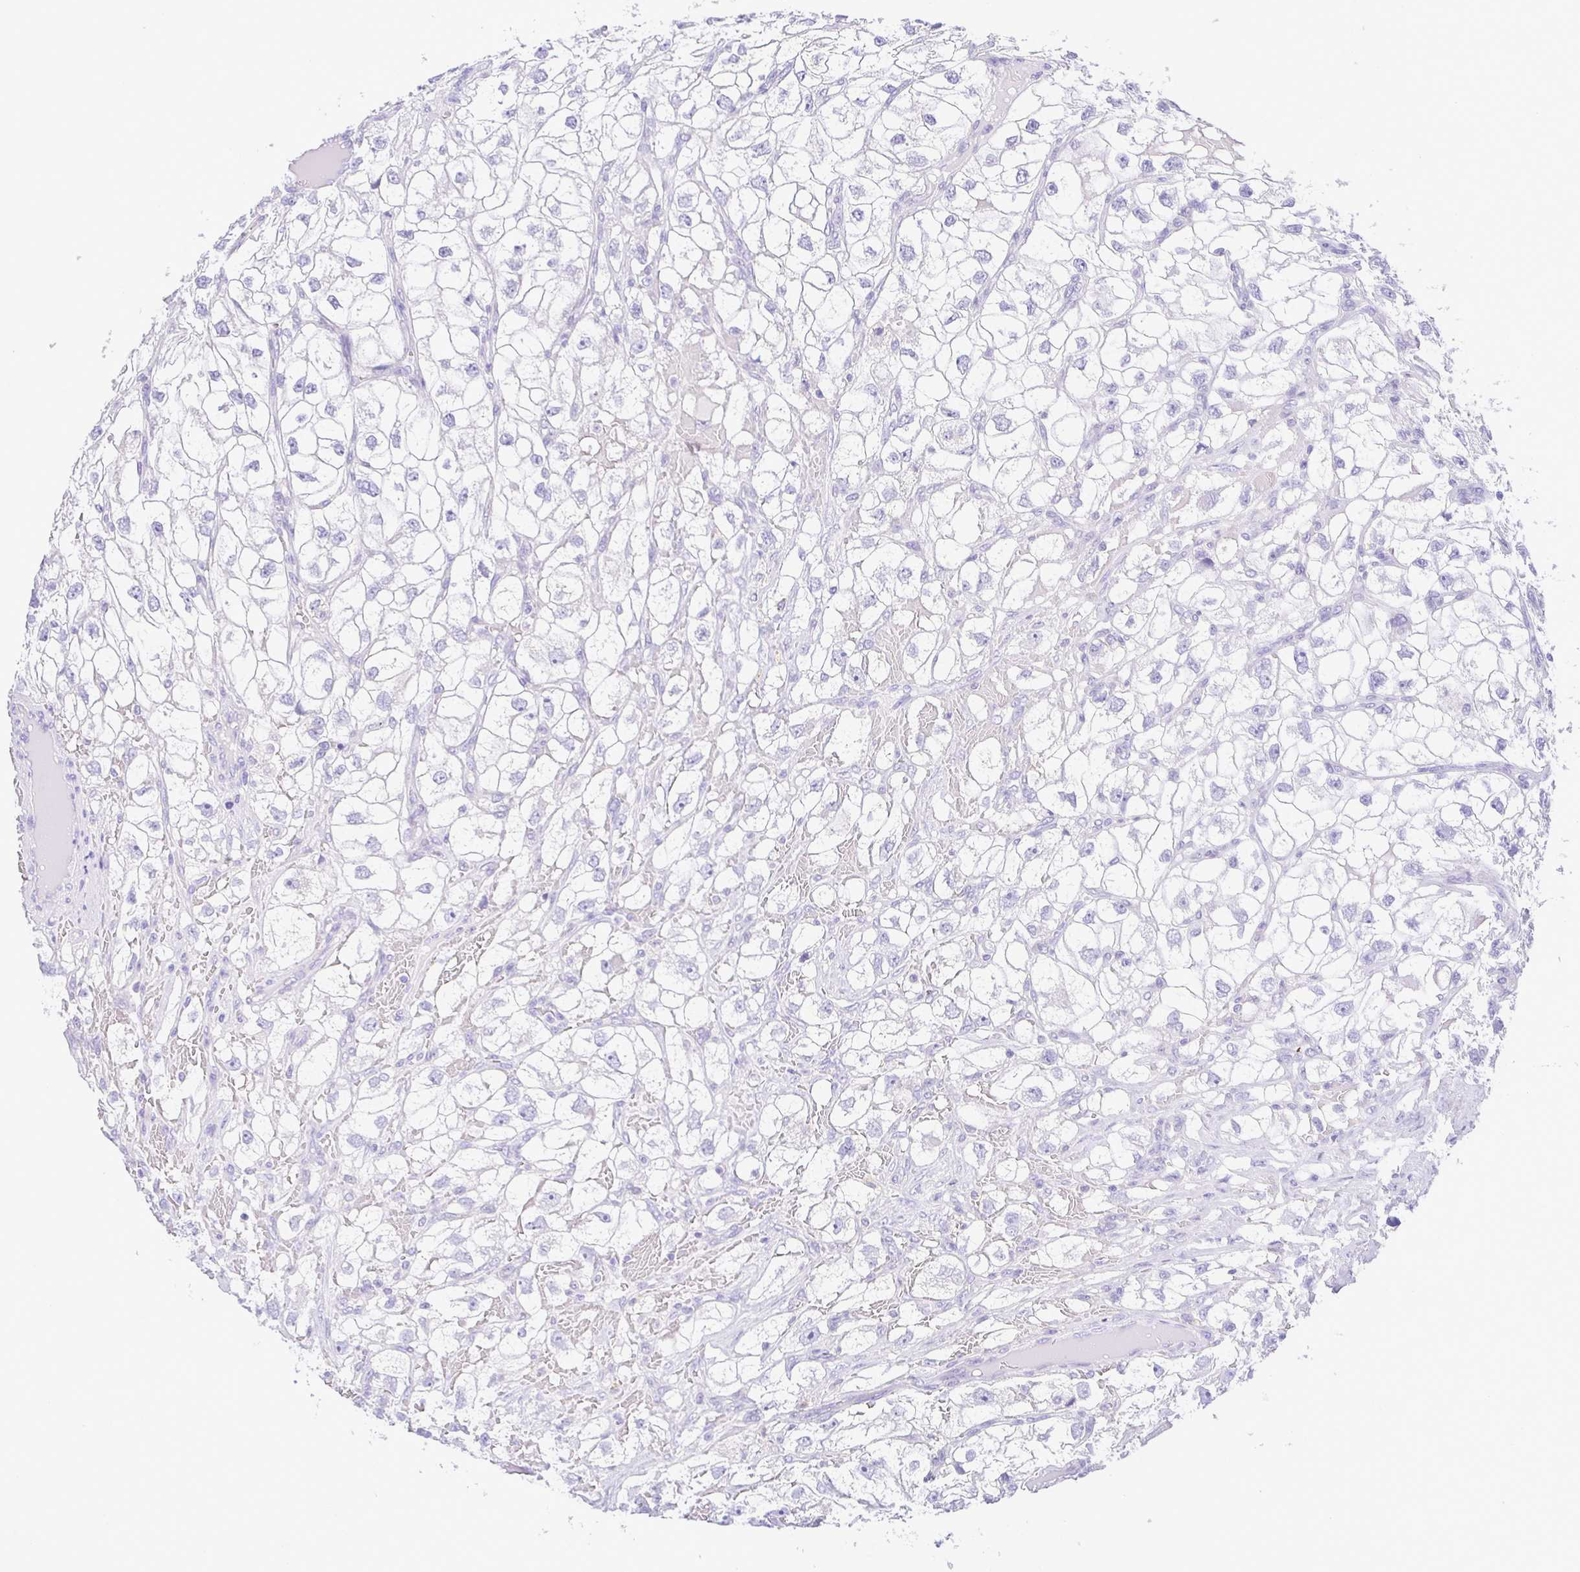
{"staining": {"intensity": "negative", "quantity": "none", "location": "none"}, "tissue": "renal cancer", "cell_type": "Tumor cells", "image_type": "cancer", "snomed": [{"axis": "morphology", "description": "Adenocarcinoma, NOS"}, {"axis": "topography", "description": "Kidney"}], "caption": "Tumor cells show no significant protein expression in adenocarcinoma (renal). The staining was performed using DAB to visualize the protein expression in brown, while the nuclei were stained in blue with hematoxylin (Magnification: 20x).", "gene": "EPB42", "patient": {"sex": "male", "age": 59}}